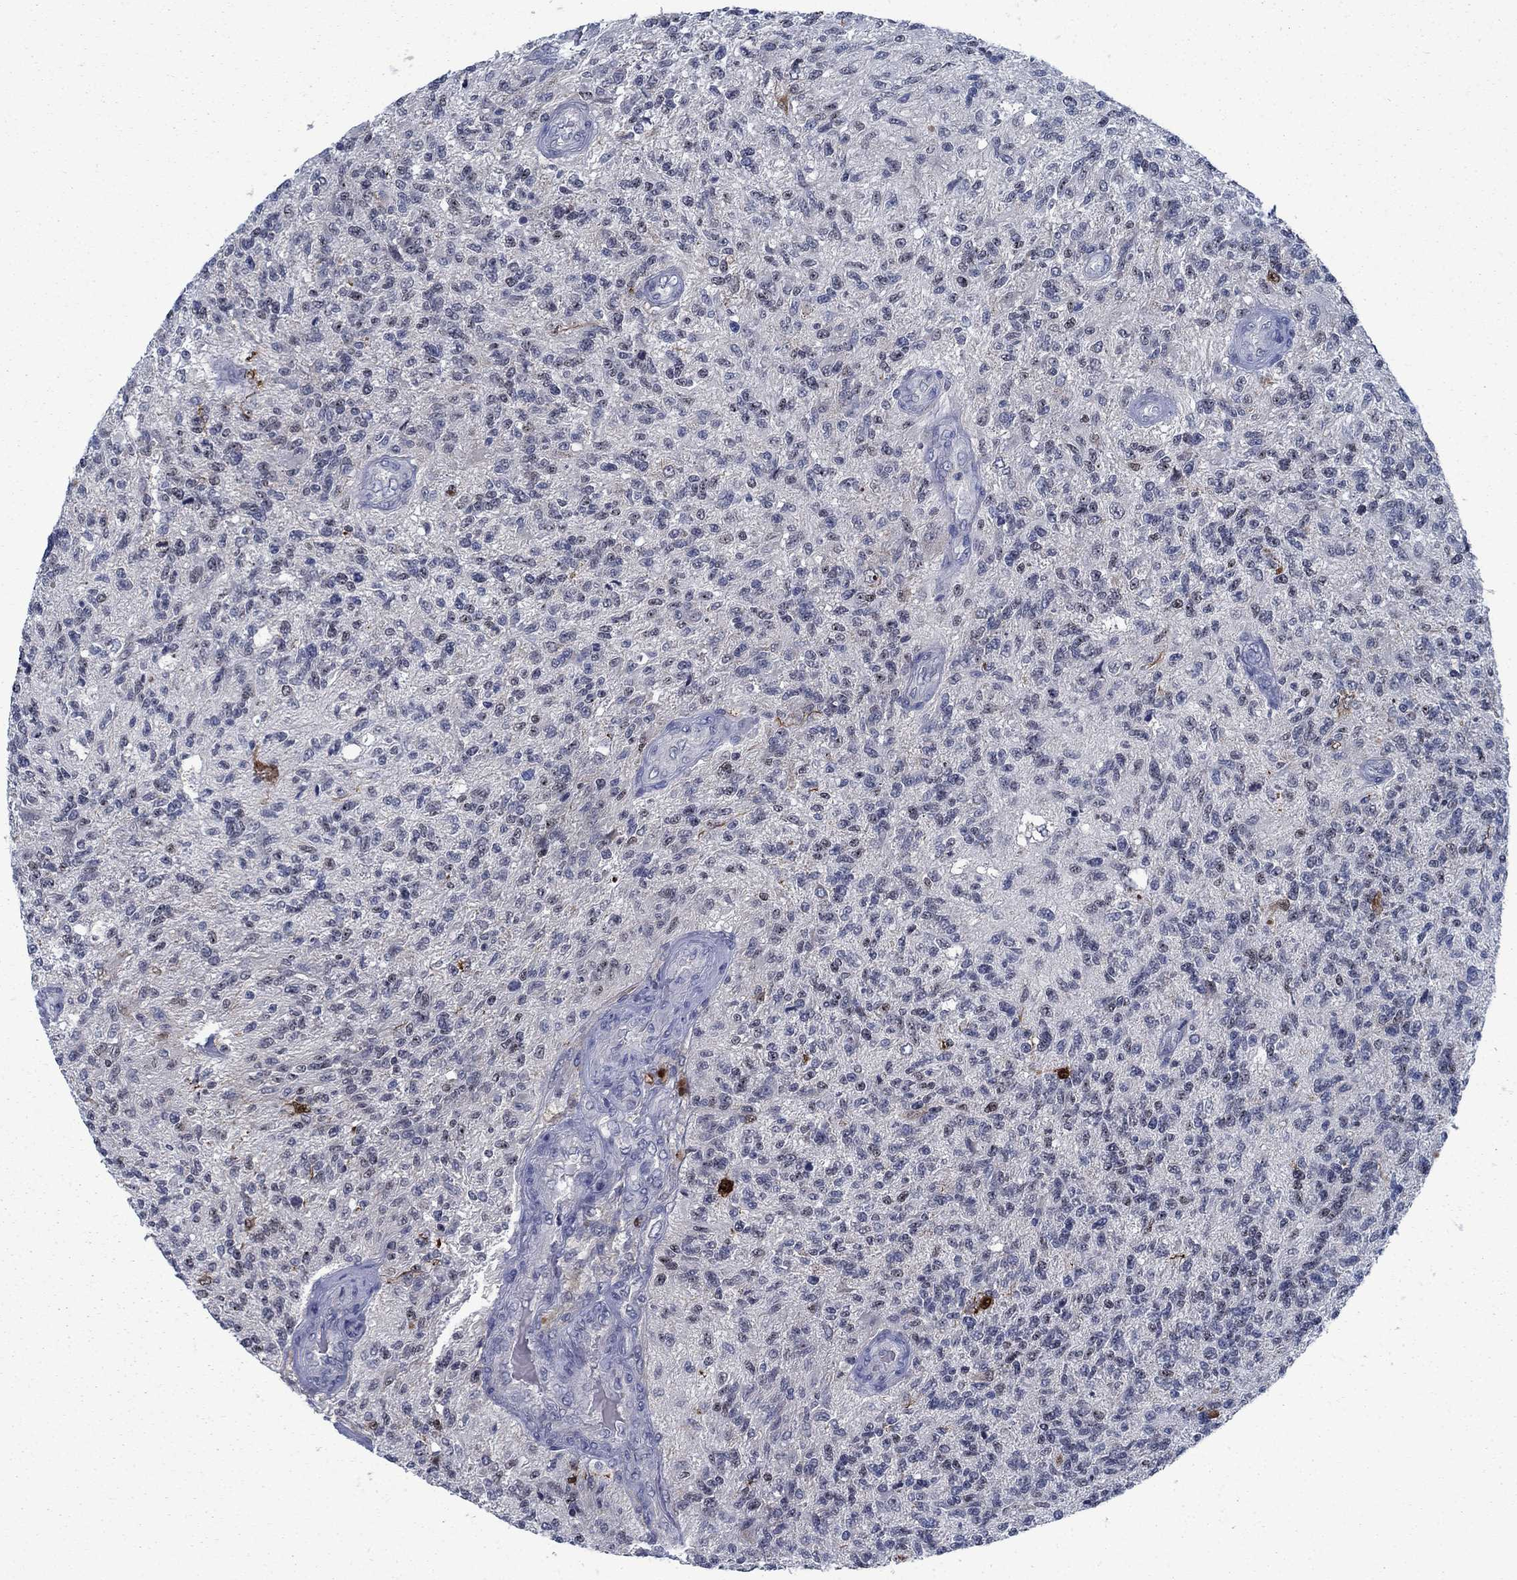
{"staining": {"intensity": "negative", "quantity": "none", "location": "none"}, "tissue": "glioma", "cell_type": "Tumor cells", "image_type": "cancer", "snomed": [{"axis": "morphology", "description": "Glioma, malignant, High grade"}, {"axis": "topography", "description": "Brain"}], "caption": "A histopathology image of malignant glioma (high-grade) stained for a protein exhibits no brown staining in tumor cells. (Brightfield microscopy of DAB (3,3'-diaminobenzidine) IHC at high magnification).", "gene": "PNMA8A", "patient": {"sex": "male", "age": 56}}